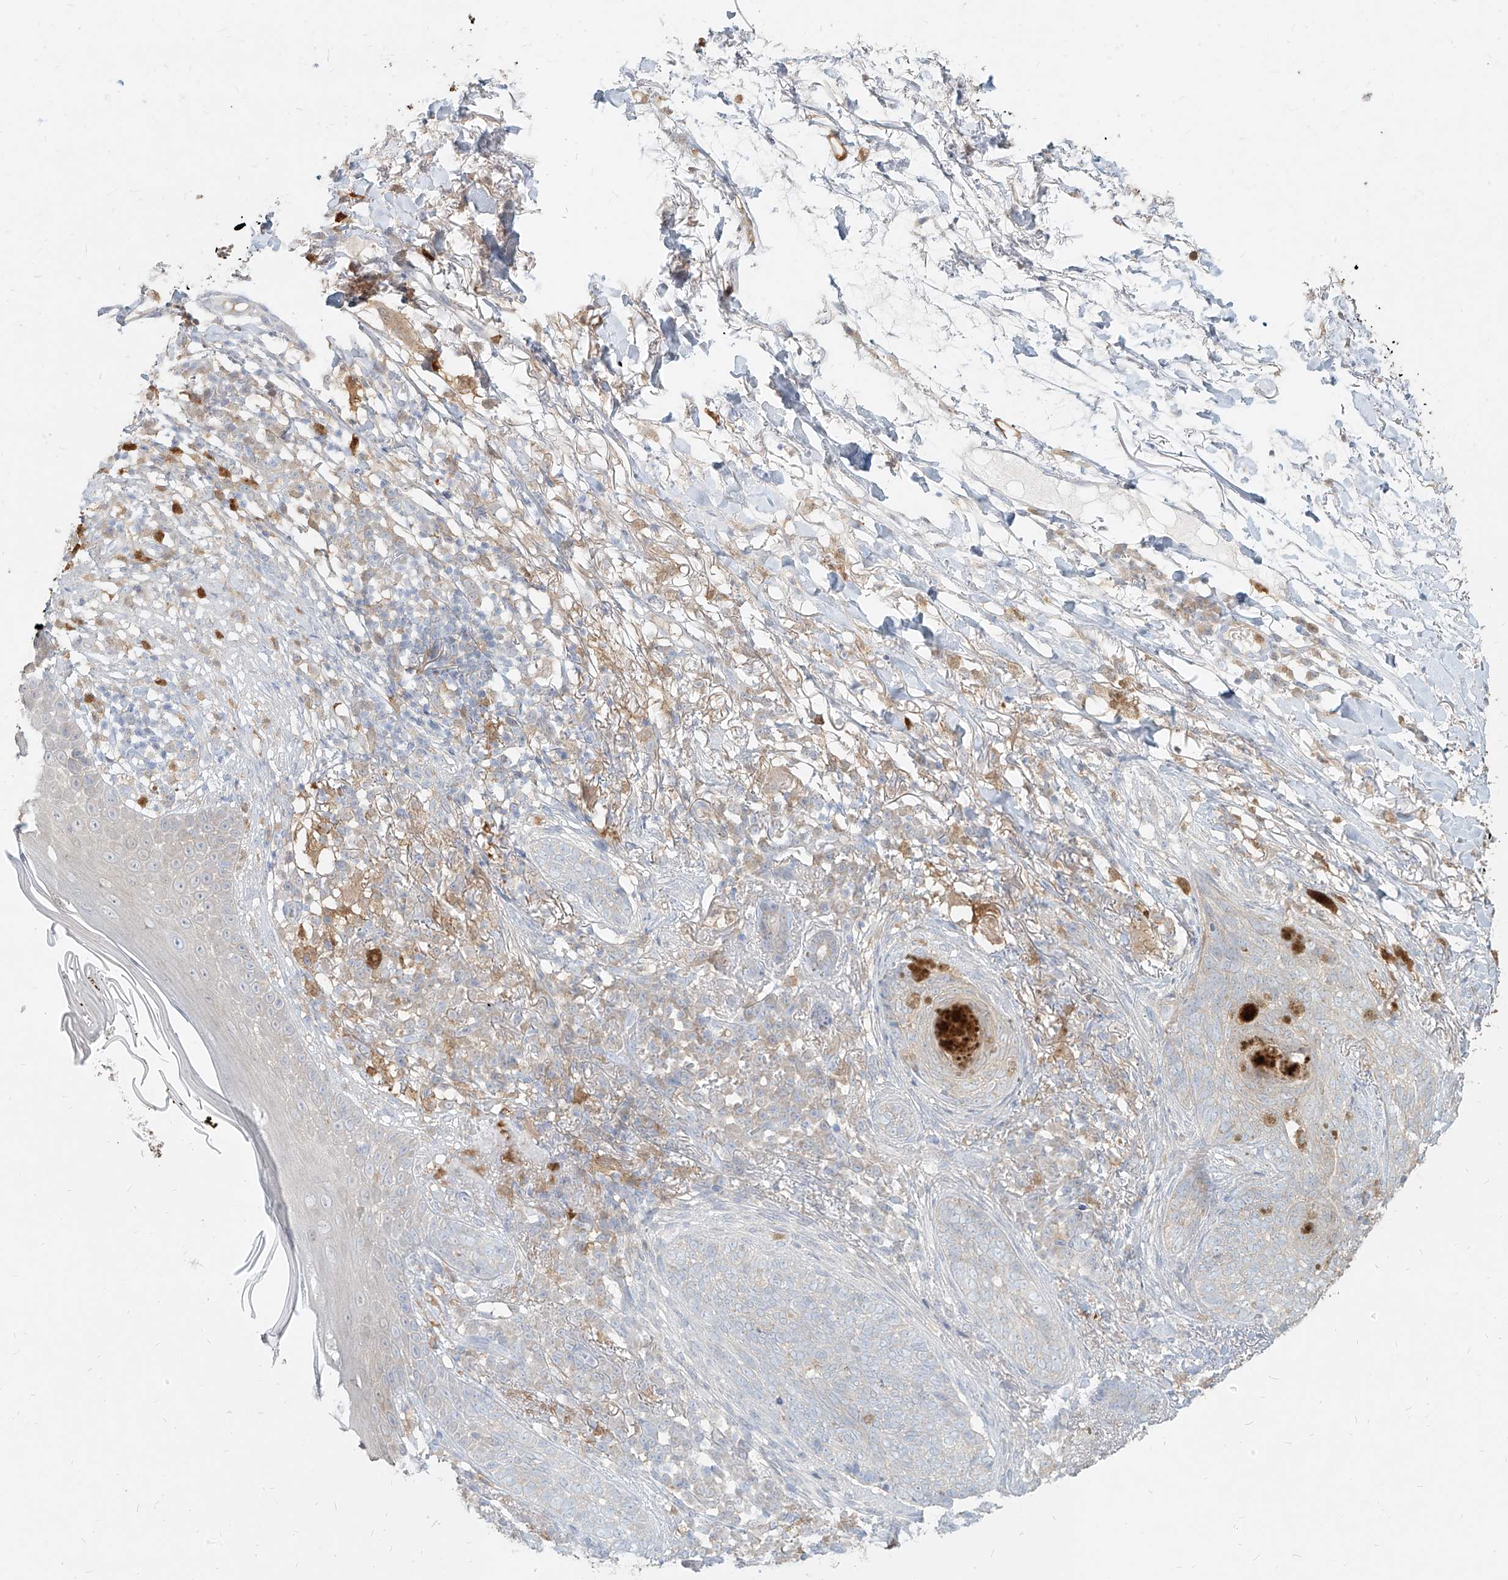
{"staining": {"intensity": "negative", "quantity": "none", "location": "none"}, "tissue": "skin cancer", "cell_type": "Tumor cells", "image_type": "cancer", "snomed": [{"axis": "morphology", "description": "Basal cell carcinoma"}, {"axis": "topography", "description": "Skin"}], "caption": "Skin cancer was stained to show a protein in brown. There is no significant staining in tumor cells.", "gene": "PGD", "patient": {"sex": "male", "age": 85}}